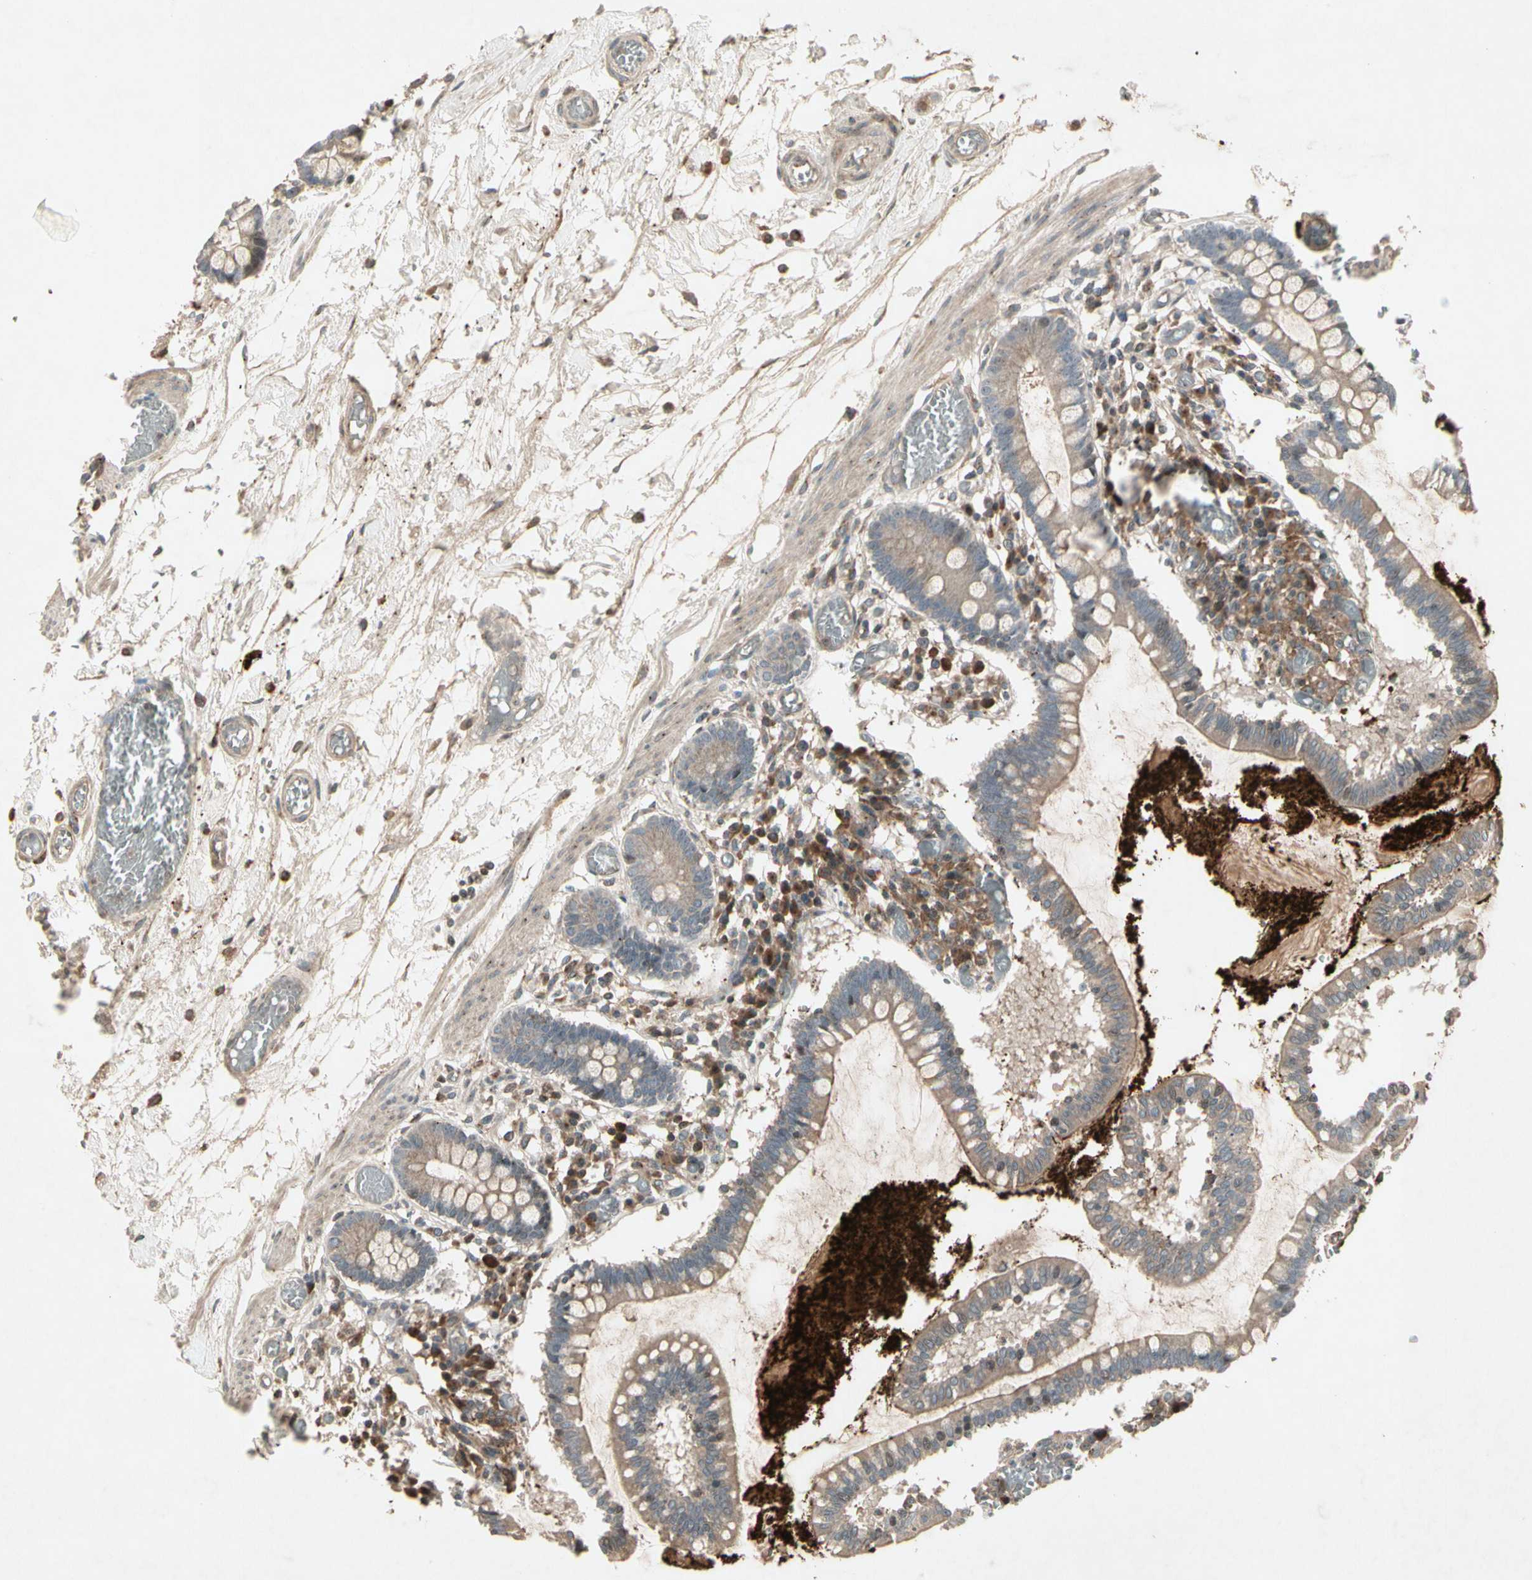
{"staining": {"intensity": "weak", "quantity": ">75%", "location": "cytoplasmic/membranous"}, "tissue": "small intestine", "cell_type": "Glandular cells", "image_type": "normal", "snomed": [{"axis": "morphology", "description": "Normal tissue, NOS"}, {"axis": "topography", "description": "Small intestine"}], "caption": "Human small intestine stained for a protein (brown) shows weak cytoplasmic/membranous positive staining in approximately >75% of glandular cells.", "gene": "TEK", "patient": {"sex": "female", "age": 61}}